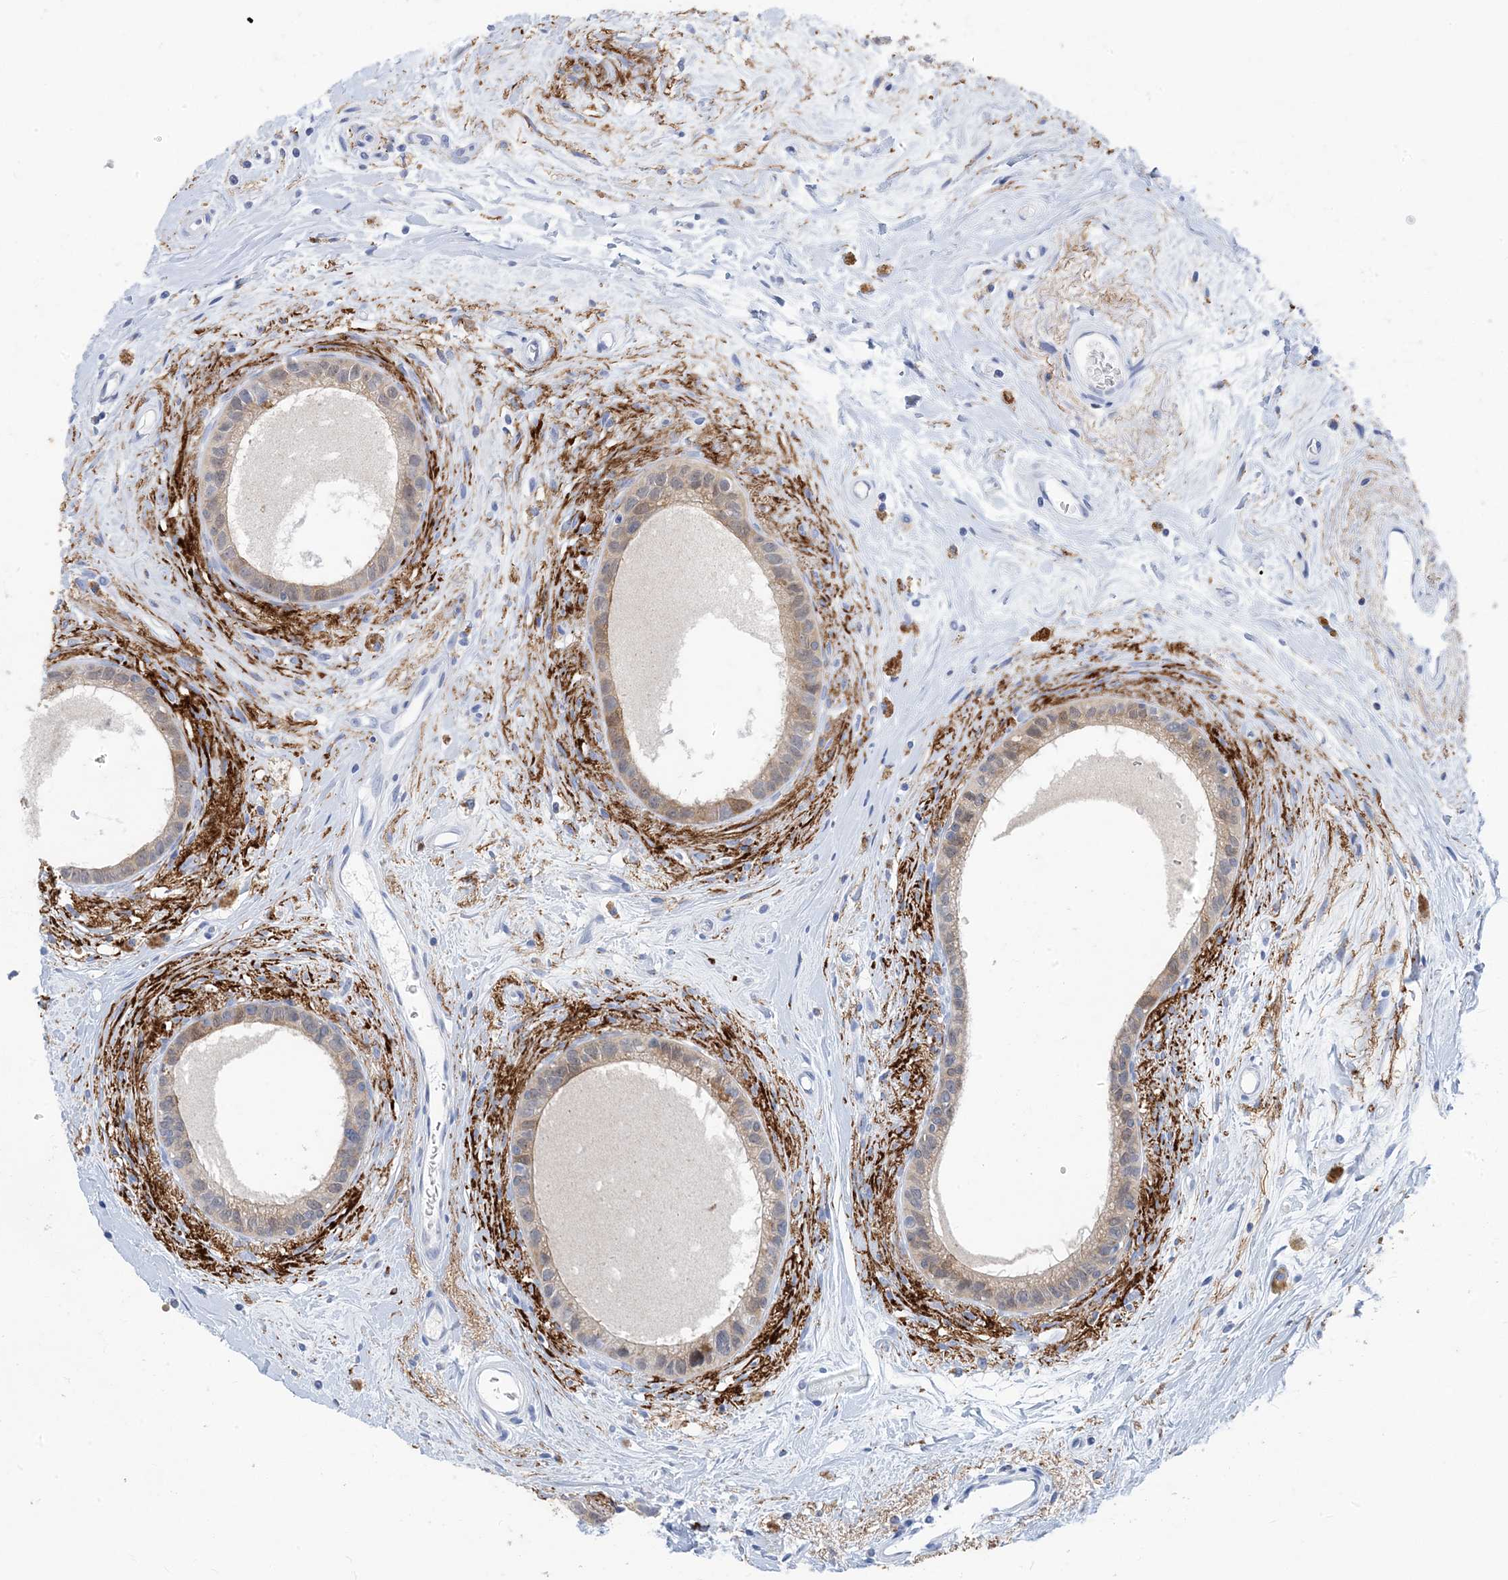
{"staining": {"intensity": "weak", "quantity": ">75%", "location": "cytoplasmic/membranous"}, "tissue": "epididymis", "cell_type": "Glandular cells", "image_type": "normal", "snomed": [{"axis": "morphology", "description": "Normal tissue, NOS"}, {"axis": "topography", "description": "Epididymis"}], "caption": "Protein staining of unremarkable epididymis displays weak cytoplasmic/membranous expression in about >75% of glandular cells.", "gene": "SH3YL1", "patient": {"sex": "male", "age": 80}}